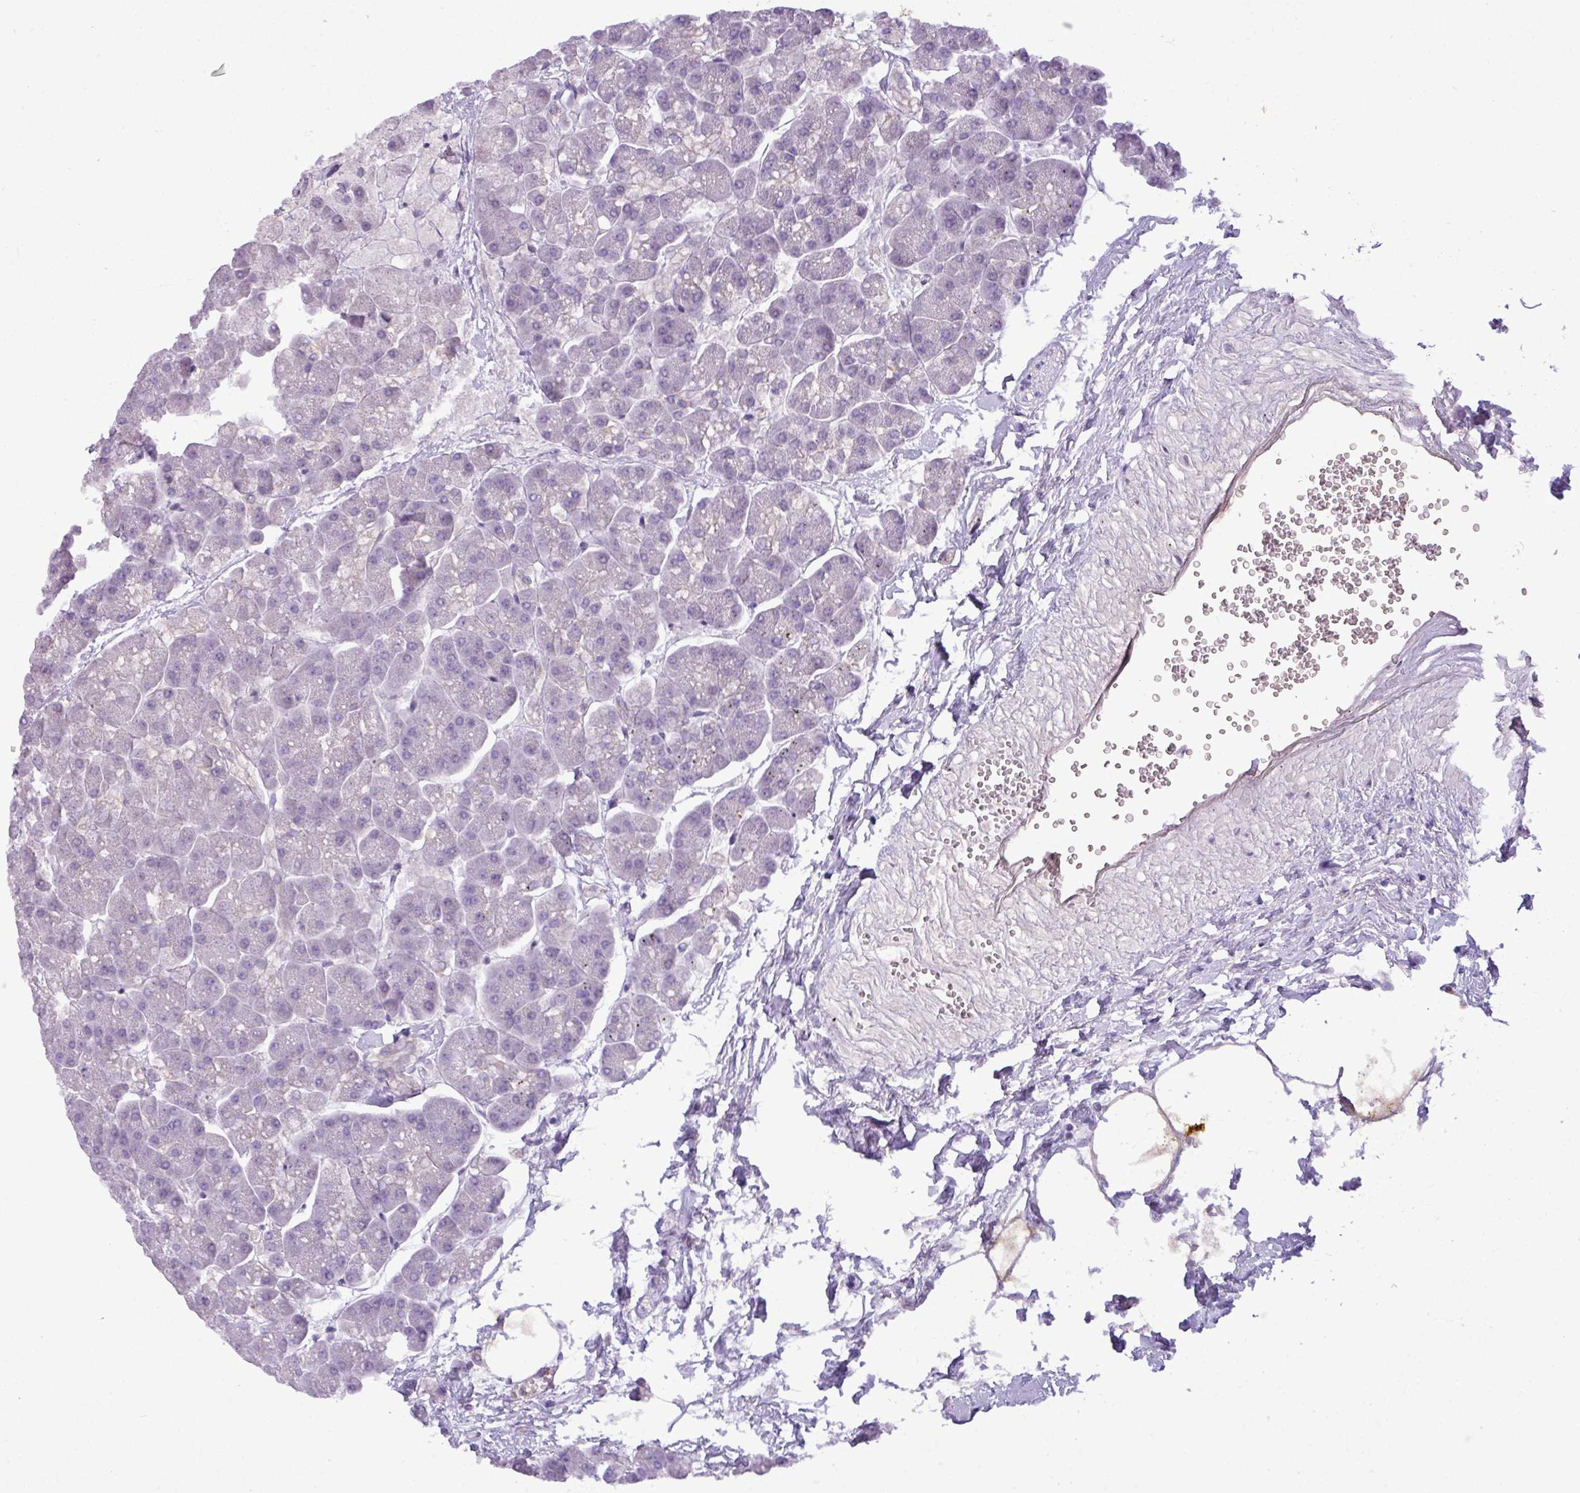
{"staining": {"intensity": "weak", "quantity": "<25%", "location": "cytoplasmic/membranous"}, "tissue": "pancreas", "cell_type": "Exocrine glandular cells", "image_type": "normal", "snomed": [{"axis": "morphology", "description": "Normal tissue, NOS"}, {"axis": "topography", "description": "Pancreas"}, {"axis": "topography", "description": "Peripheral nerve tissue"}], "caption": "High magnification brightfield microscopy of normal pancreas stained with DAB (brown) and counterstained with hematoxylin (blue): exocrine glandular cells show no significant staining.", "gene": "C4A", "patient": {"sex": "male", "age": 54}}